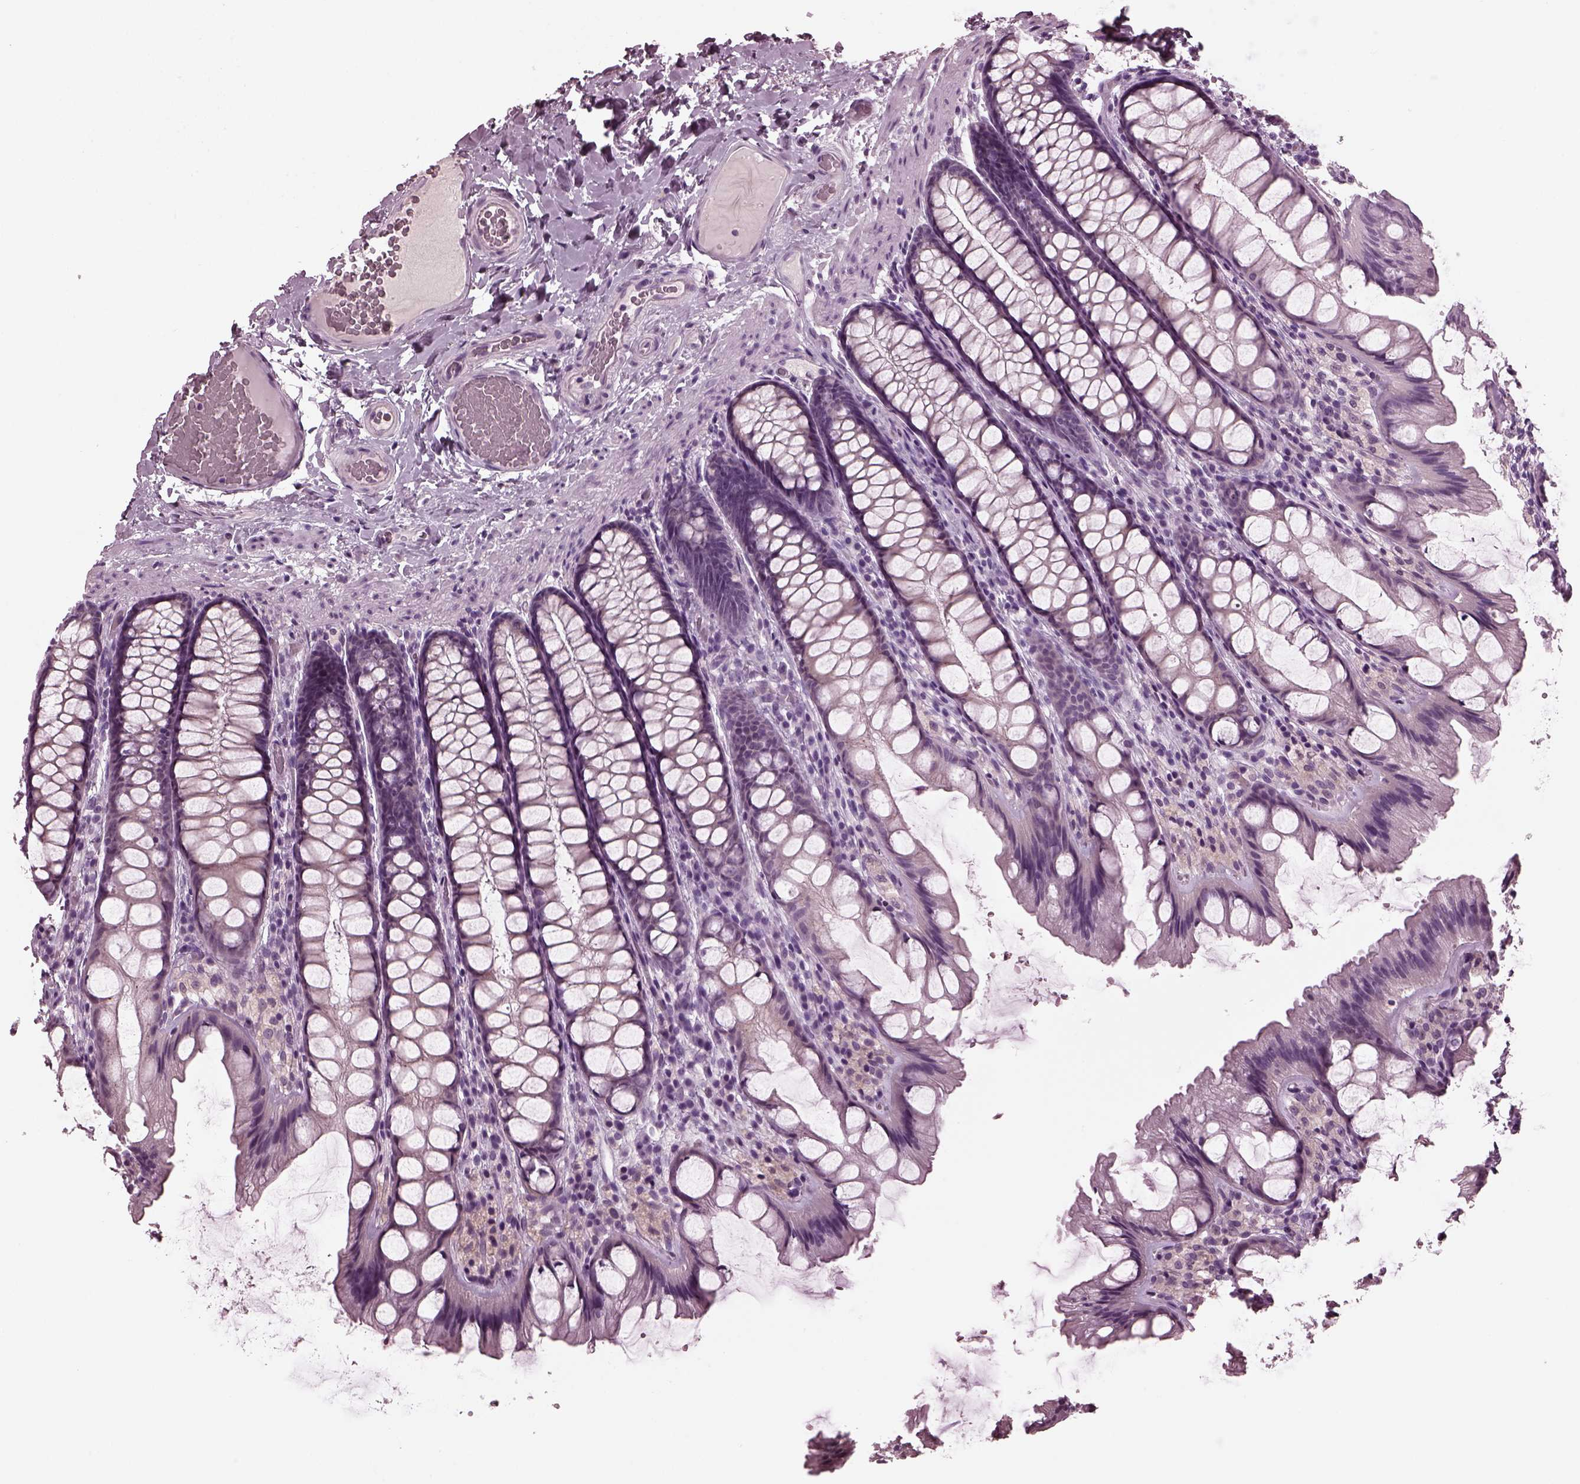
{"staining": {"intensity": "negative", "quantity": "none", "location": "none"}, "tissue": "colon", "cell_type": "Endothelial cells", "image_type": "normal", "snomed": [{"axis": "morphology", "description": "Normal tissue, NOS"}, {"axis": "topography", "description": "Colon"}], "caption": "The immunohistochemistry image has no significant expression in endothelial cells of colon.", "gene": "MIB2", "patient": {"sex": "male", "age": 47}}